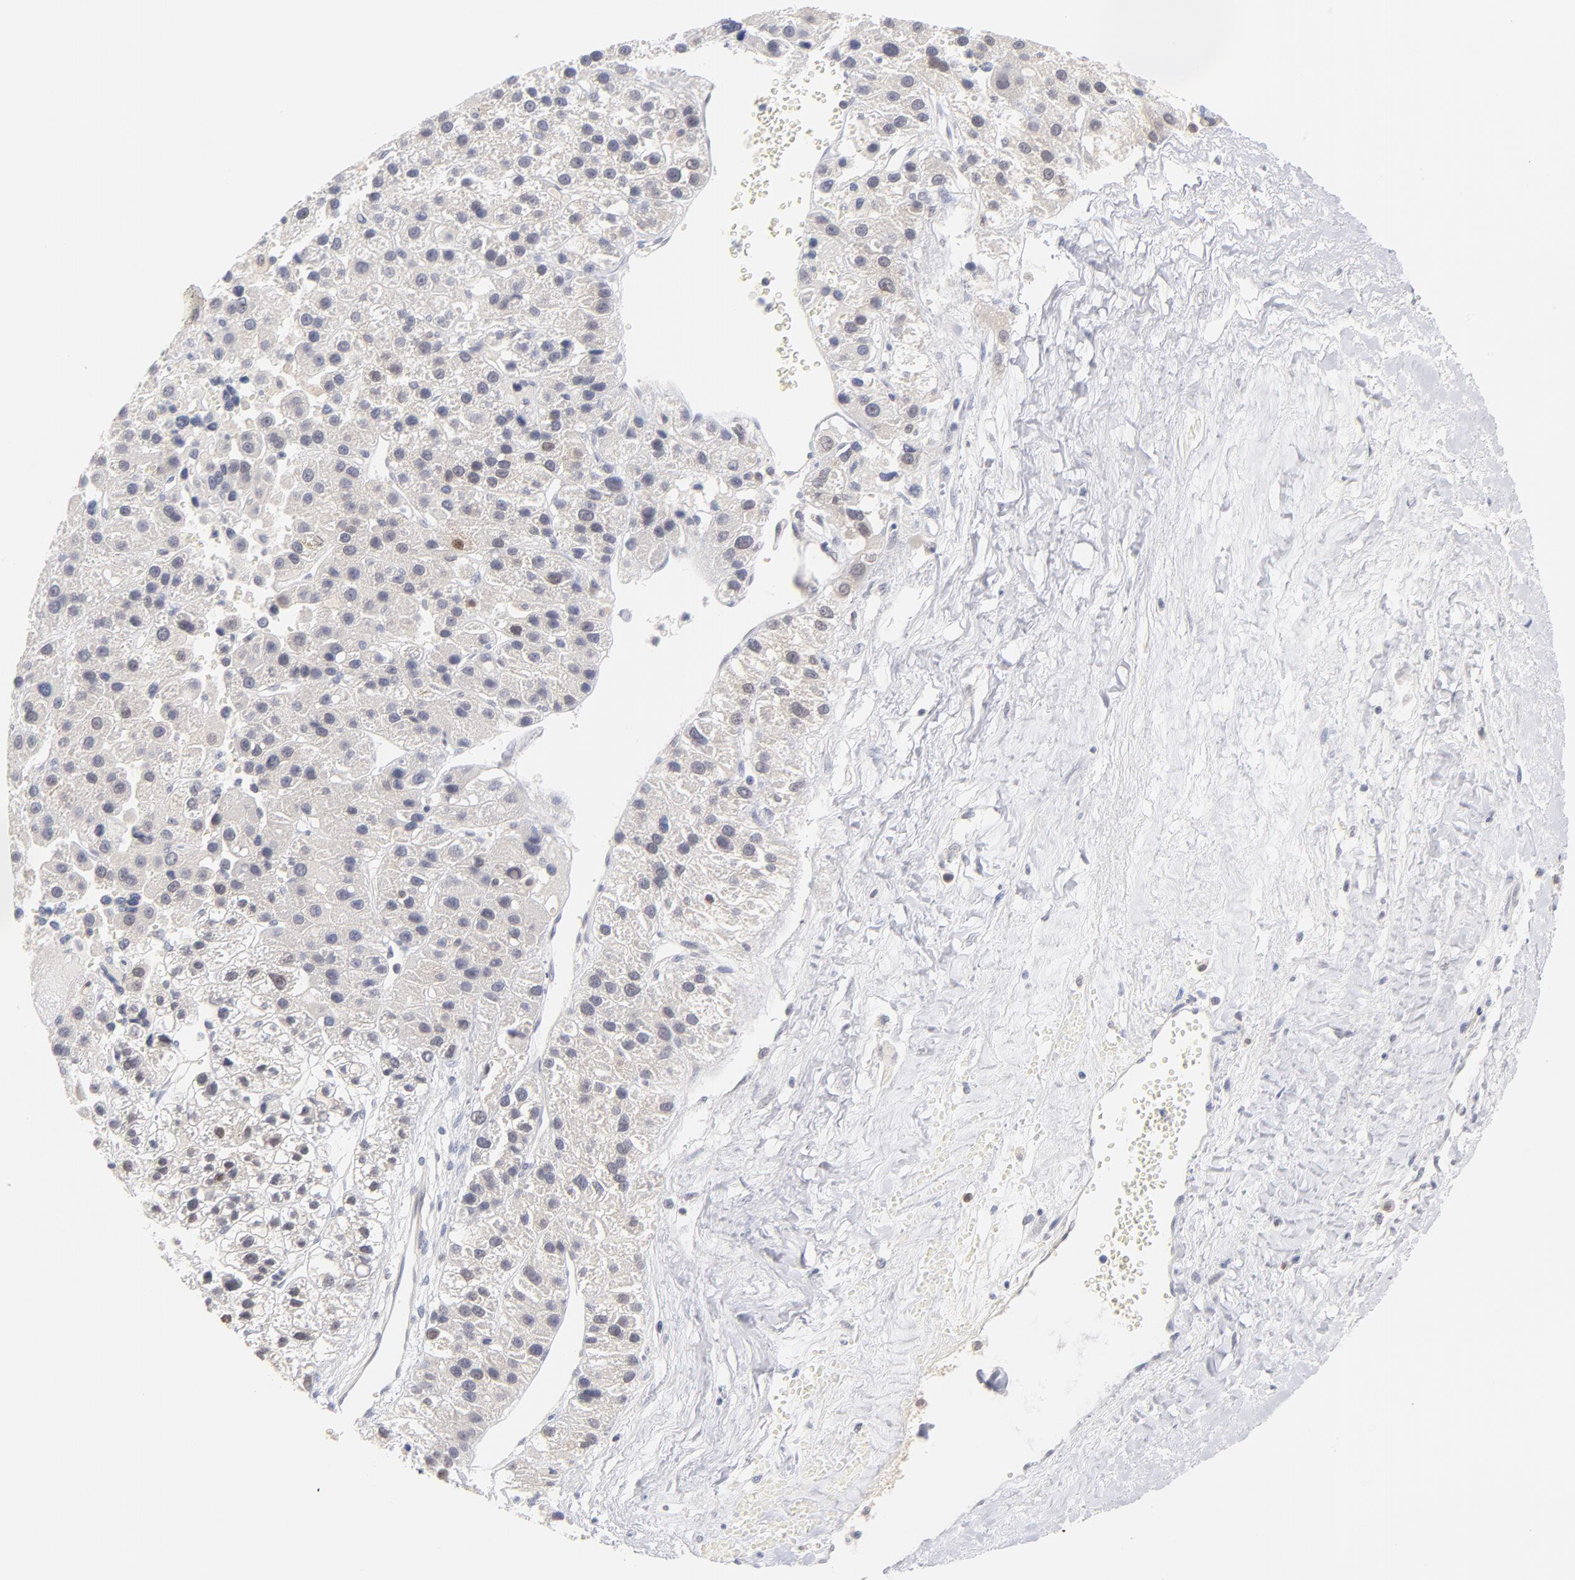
{"staining": {"intensity": "negative", "quantity": "none", "location": "none"}, "tissue": "liver cancer", "cell_type": "Tumor cells", "image_type": "cancer", "snomed": [{"axis": "morphology", "description": "Carcinoma, Hepatocellular, NOS"}, {"axis": "topography", "description": "Liver"}], "caption": "Tumor cells are negative for brown protein staining in liver cancer (hepatocellular carcinoma).", "gene": "CASP6", "patient": {"sex": "female", "age": 85}}